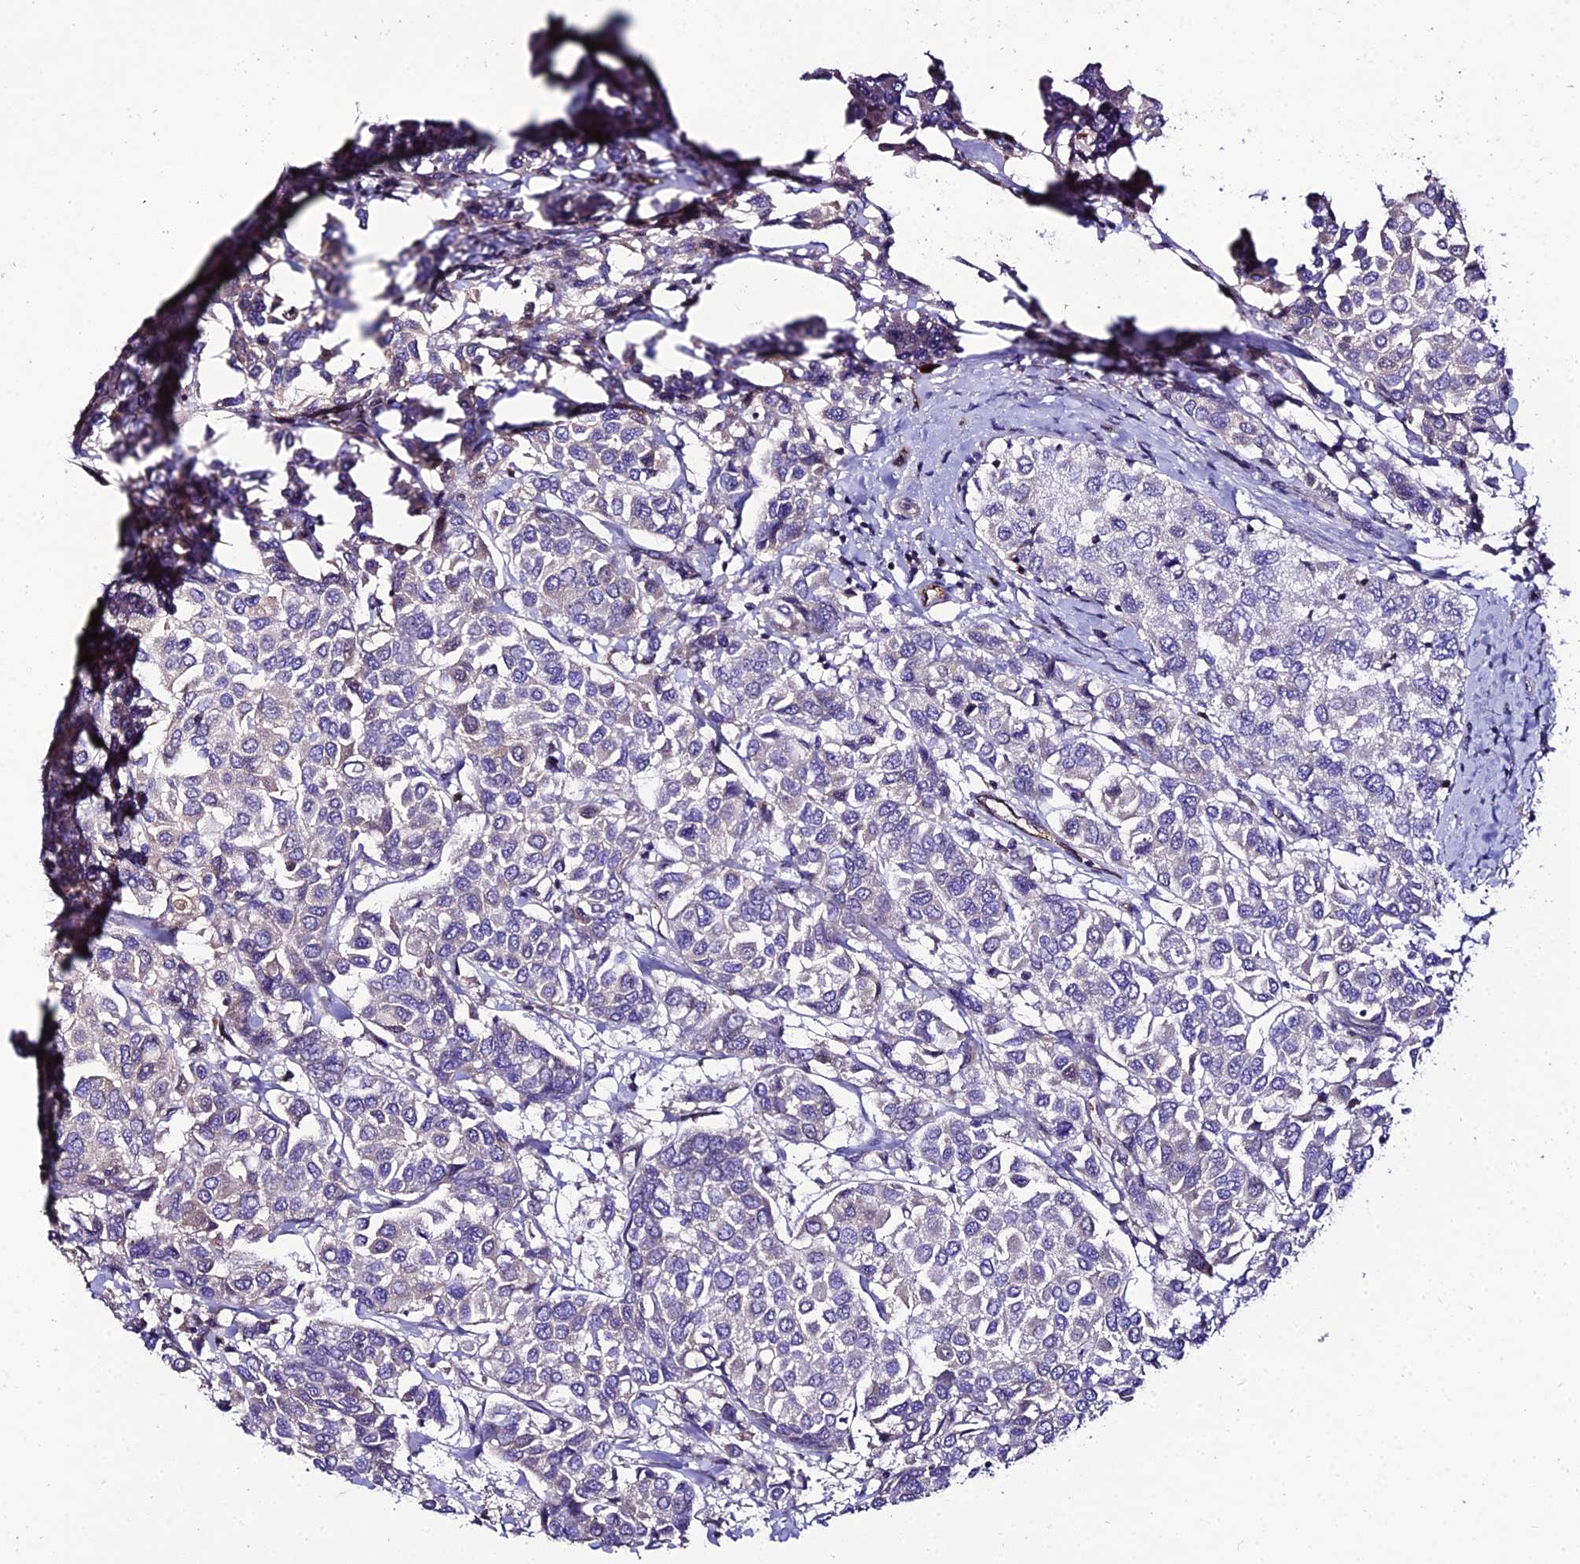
{"staining": {"intensity": "negative", "quantity": "none", "location": "none"}, "tissue": "breast cancer", "cell_type": "Tumor cells", "image_type": "cancer", "snomed": [{"axis": "morphology", "description": "Duct carcinoma"}, {"axis": "topography", "description": "Breast"}], "caption": "IHC histopathology image of neoplastic tissue: human breast cancer (infiltrating ductal carcinoma) stained with DAB exhibits no significant protein positivity in tumor cells. Nuclei are stained in blue.", "gene": "SHQ1", "patient": {"sex": "female", "age": 55}}